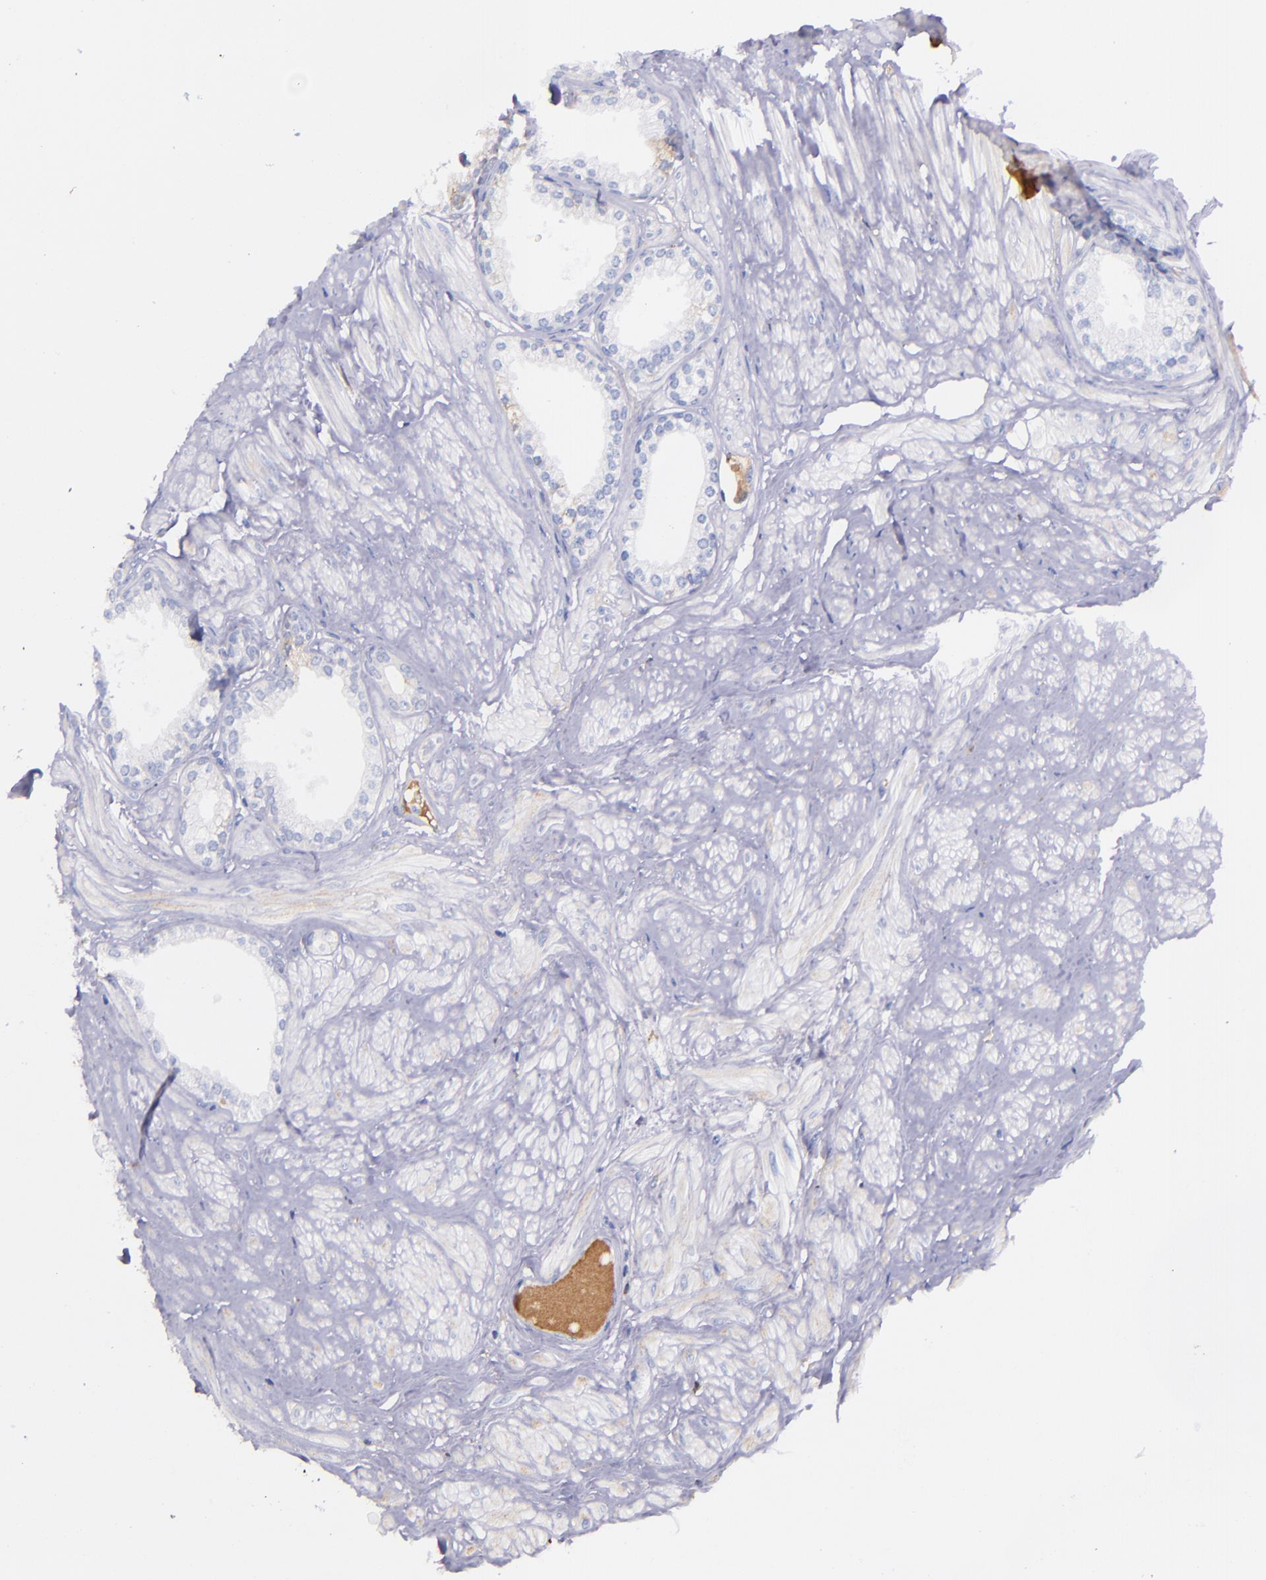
{"staining": {"intensity": "negative", "quantity": "none", "location": "none"}, "tissue": "prostate", "cell_type": "Glandular cells", "image_type": "normal", "snomed": [{"axis": "morphology", "description": "Normal tissue, NOS"}, {"axis": "topography", "description": "Prostate"}], "caption": "A photomicrograph of human prostate is negative for staining in glandular cells.", "gene": "KNG1", "patient": {"sex": "male", "age": 64}}